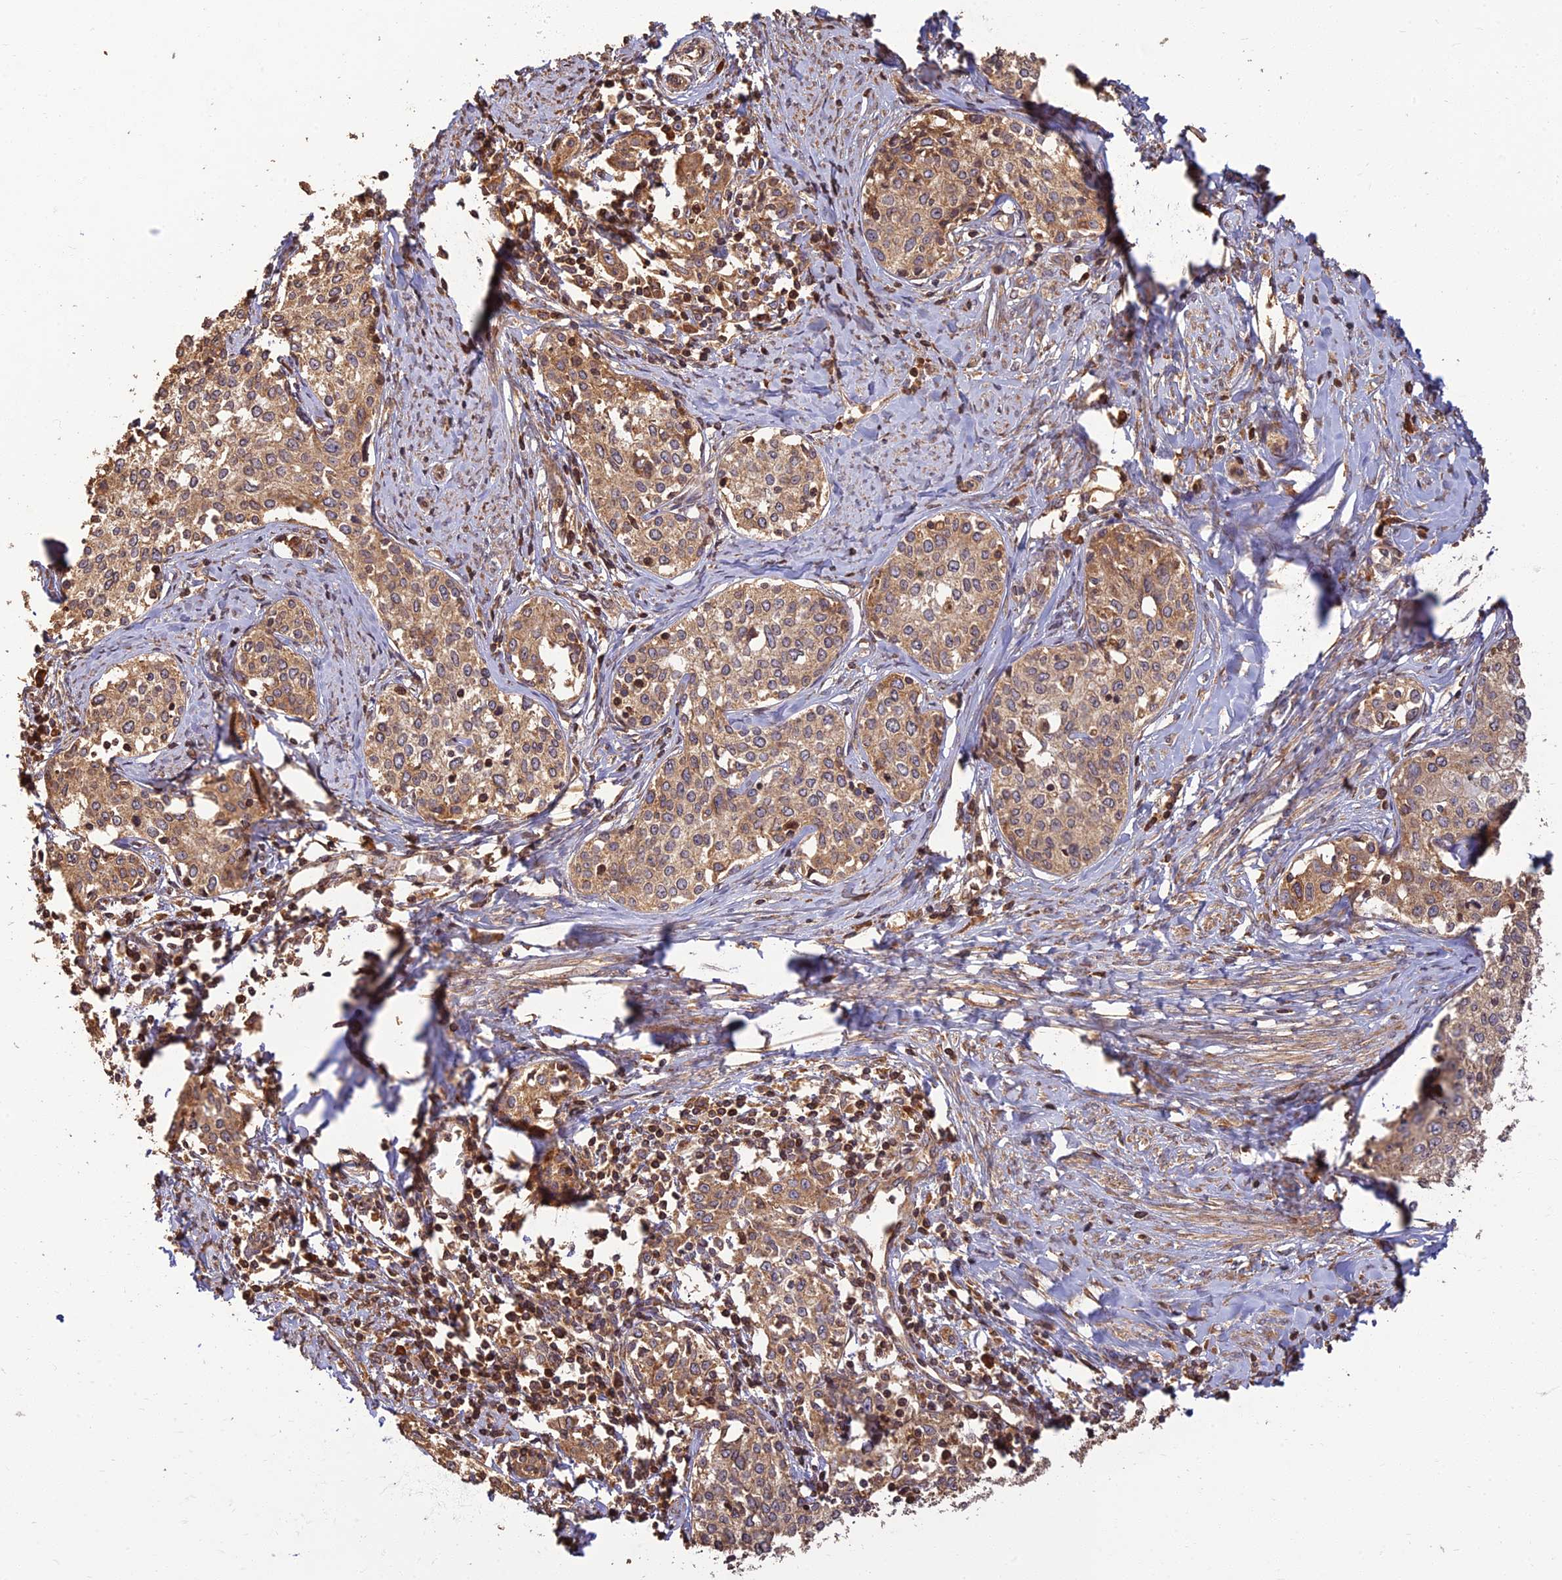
{"staining": {"intensity": "weak", "quantity": ">75%", "location": "cytoplasmic/membranous"}, "tissue": "cervical cancer", "cell_type": "Tumor cells", "image_type": "cancer", "snomed": [{"axis": "morphology", "description": "Squamous cell carcinoma, NOS"}, {"axis": "morphology", "description": "Adenocarcinoma, NOS"}, {"axis": "topography", "description": "Cervix"}], "caption": "Immunohistochemistry (IHC) micrograph of human cervical cancer stained for a protein (brown), which displays low levels of weak cytoplasmic/membranous expression in about >75% of tumor cells.", "gene": "CORO1C", "patient": {"sex": "female", "age": 52}}